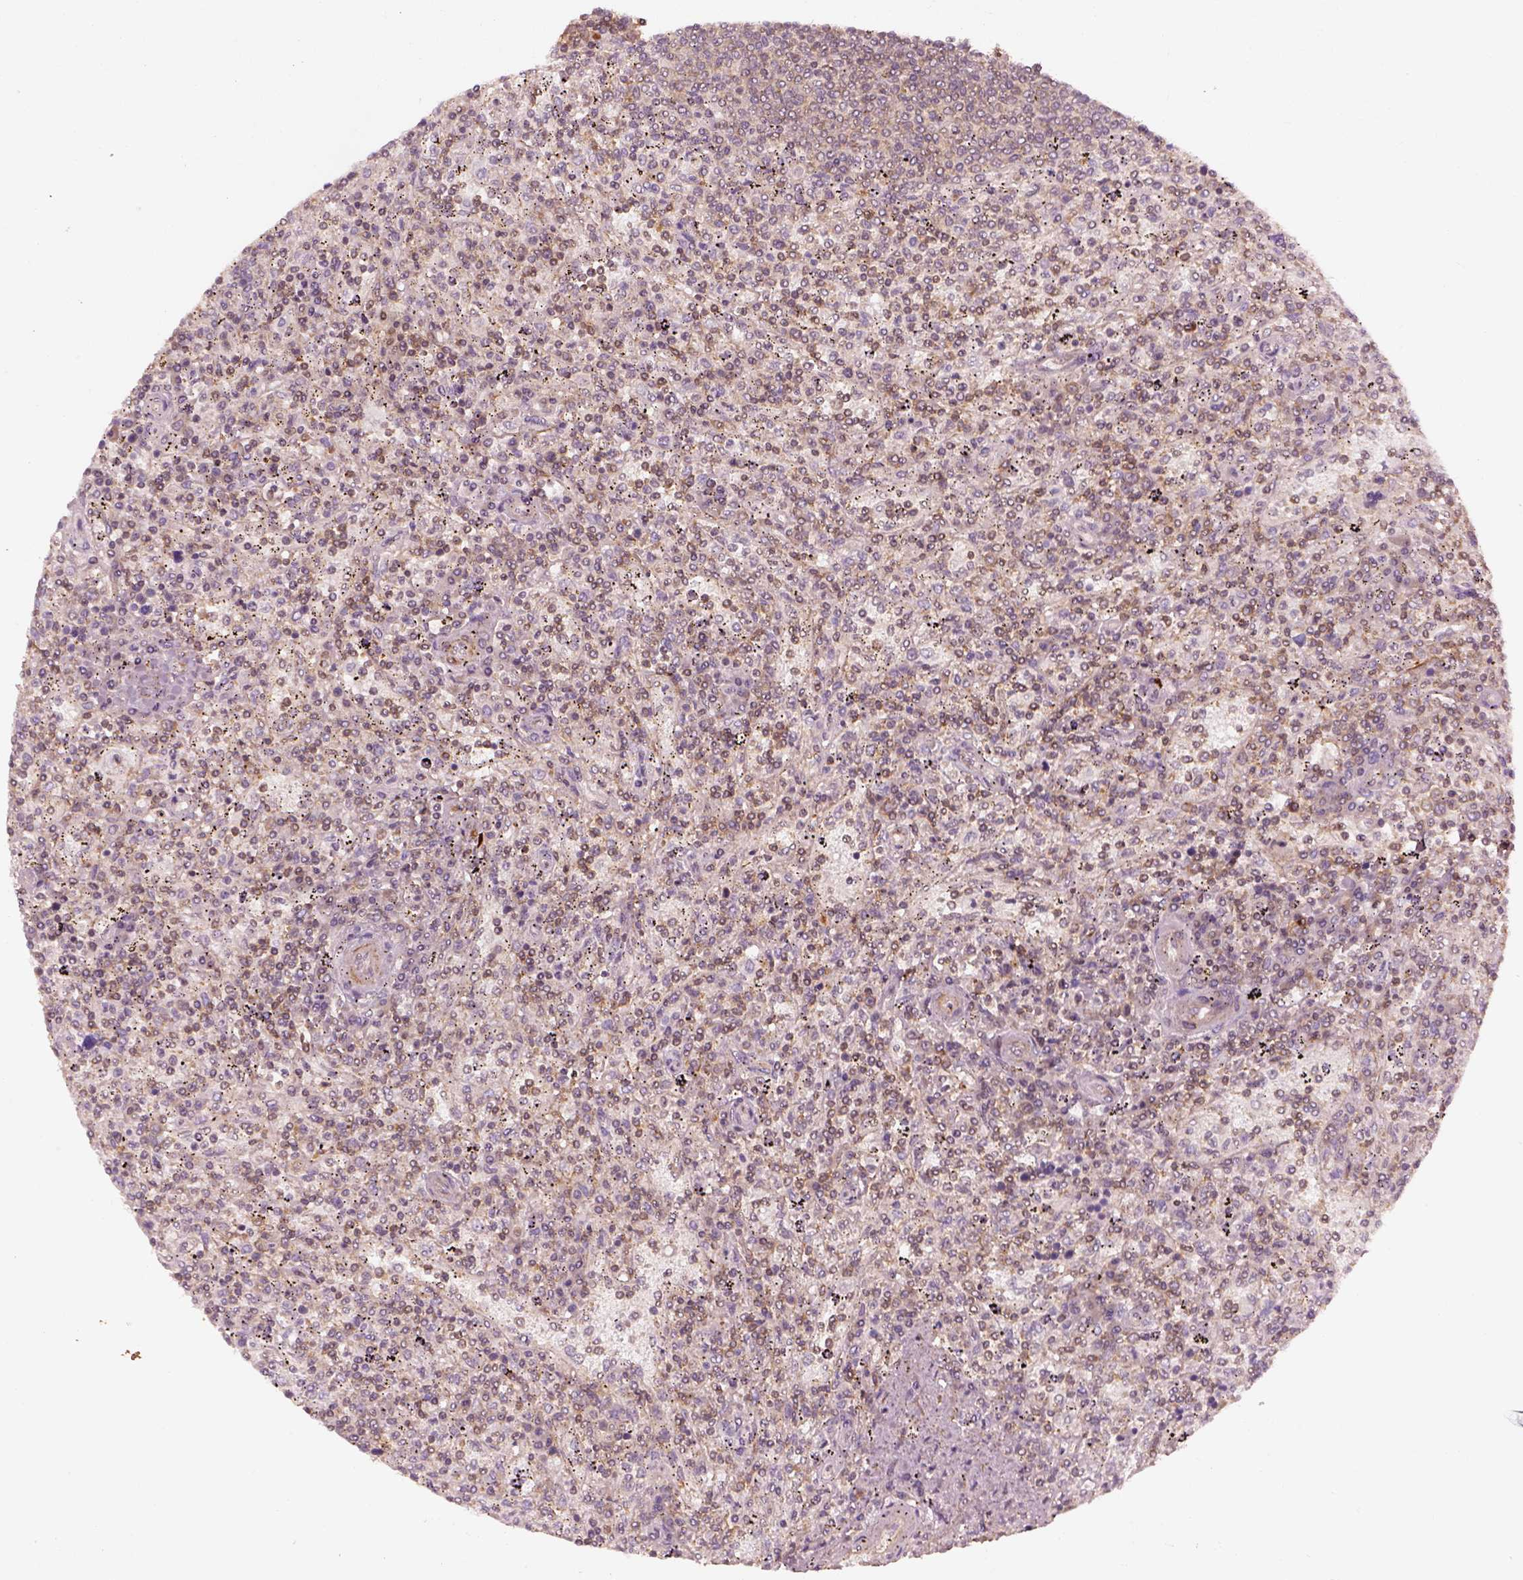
{"staining": {"intensity": "weak", "quantity": "<25%", "location": "cytoplasmic/membranous"}, "tissue": "lymphoma", "cell_type": "Tumor cells", "image_type": "cancer", "snomed": [{"axis": "morphology", "description": "Malignant lymphoma, non-Hodgkin's type, Low grade"}, {"axis": "topography", "description": "Spleen"}], "caption": "DAB (3,3'-diaminobenzidine) immunohistochemical staining of low-grade malignant lymphoma, non-Hodgkin's type demonstrates no significant expression in tumor cells. (DAB IHC visualized using brightfield microscopy, high magnification).", "gene": "LSM14A", "patient": {"sex": "male", "age": 62}}